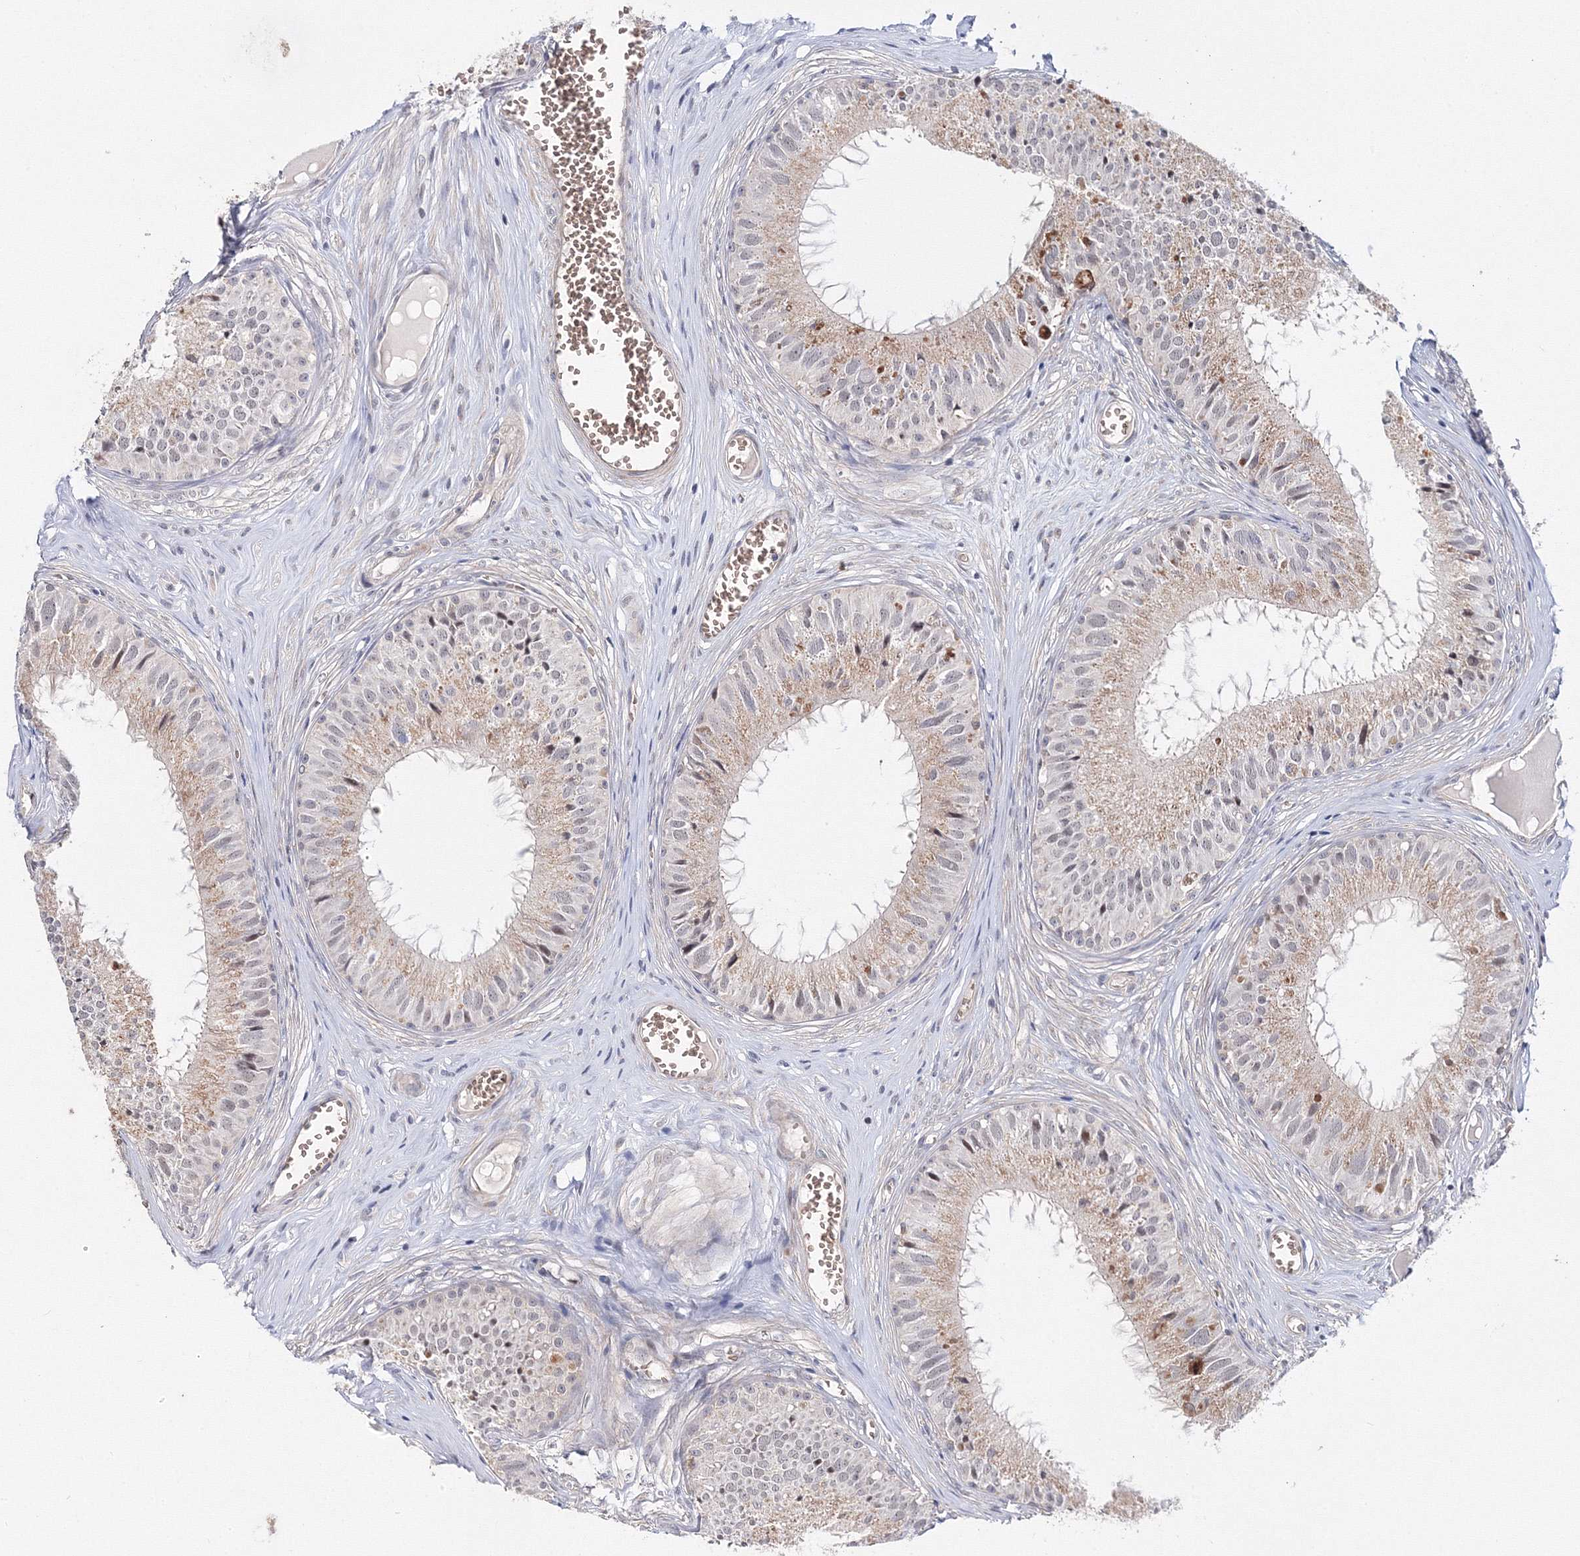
{"staining": {"intensity": "moderate", "quantity": "25%-75%", "location": "cytoplasmic/membranous"}, "tissue": "epididymis", "cell_type": "Glandular cells", "image_type": "normal", "snomed": [{"axis": "morphology", "description": "Normal tissue, NOS"}, {"axis": "topography", "description": "Epididymis"}], "caption": "Immunohistochemistry of unremarkable human epididymis demonstrates medium levels of moderate cytoplasmic/membranous positivity in approximately 25%-75% of glandular cells.", "gene": "C11orf52", "patient": {"sex": "male", "age": 36}}